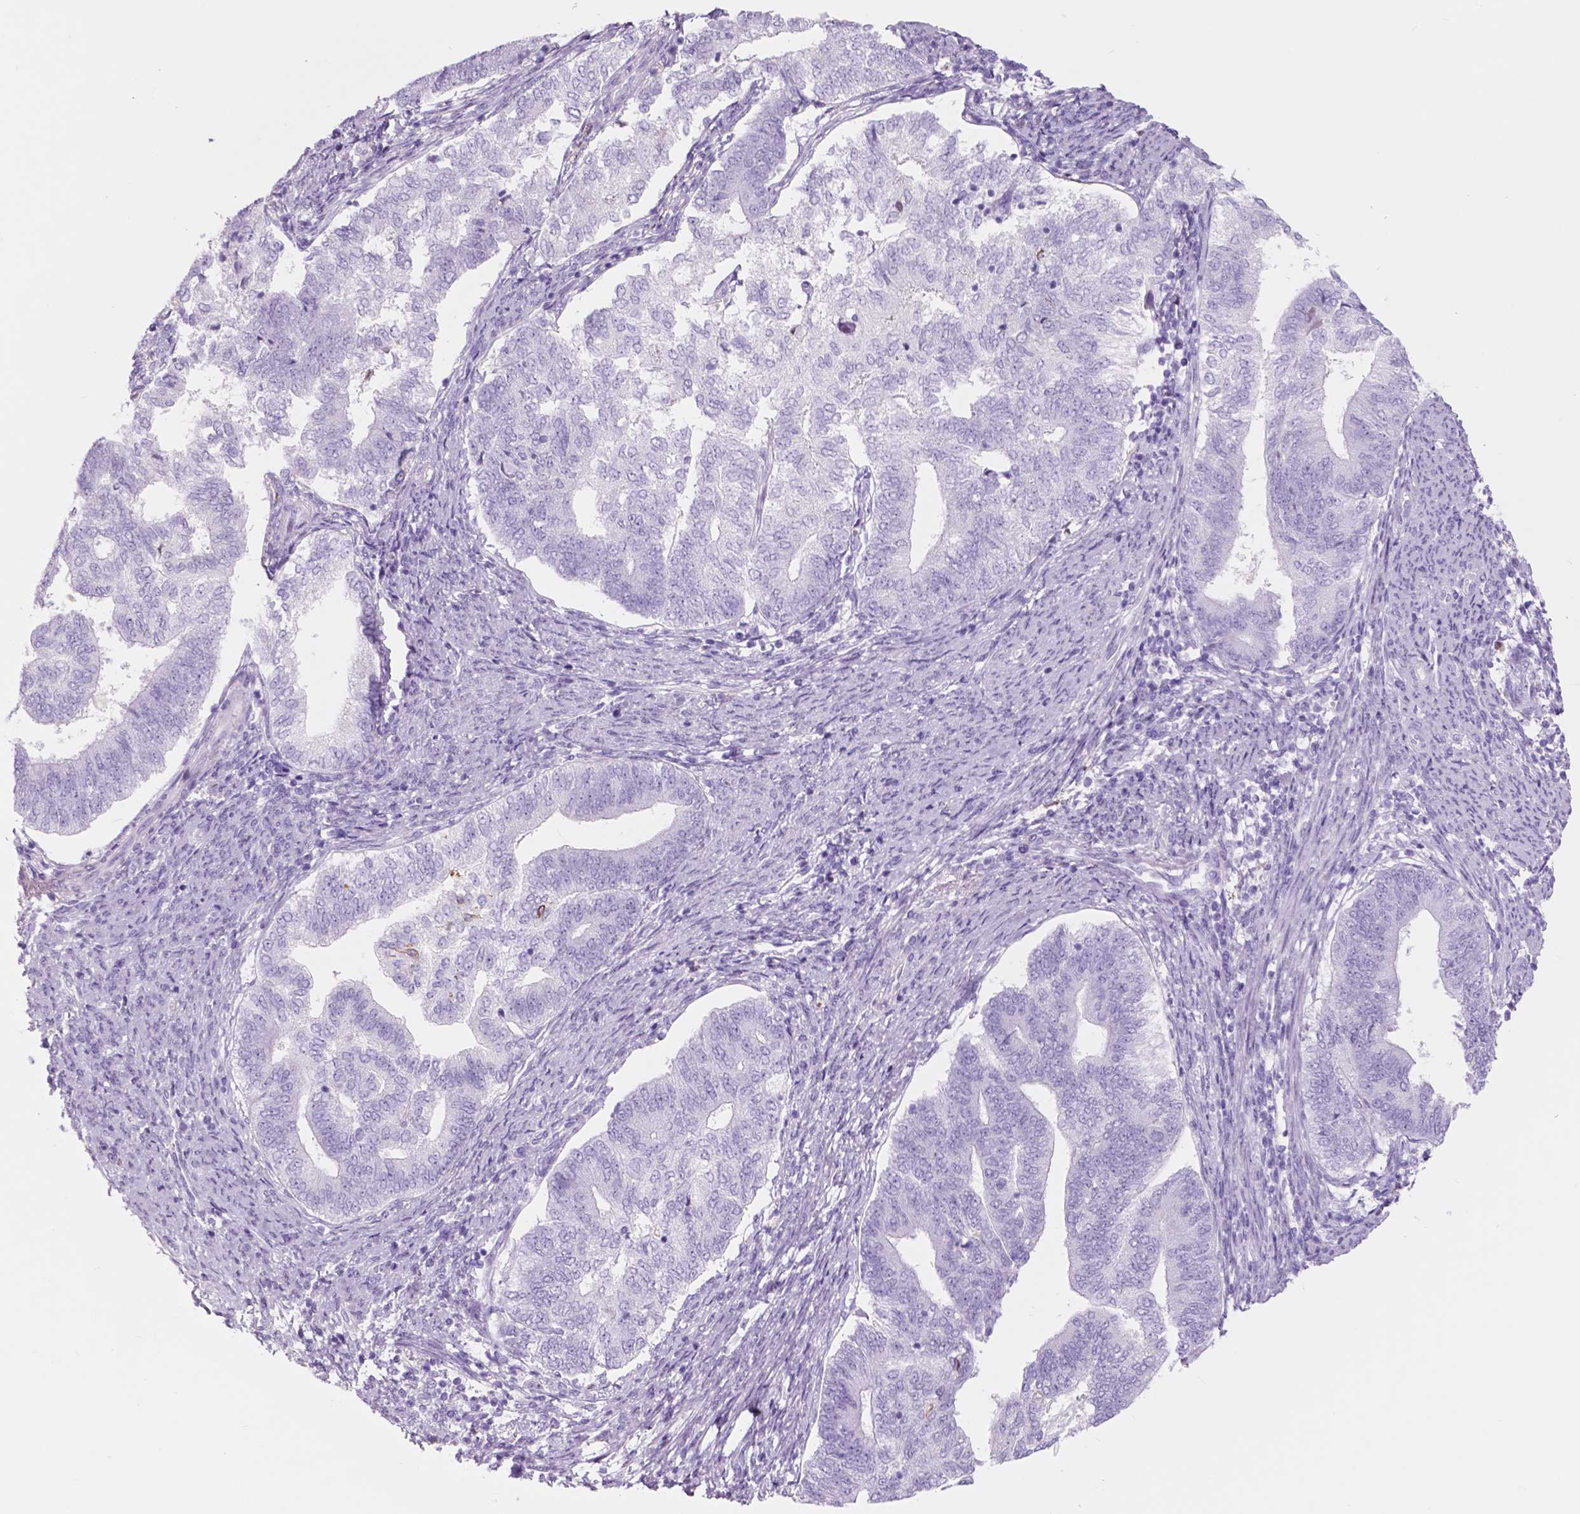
{"staining": {"intensity": "negative", "quantity": "none", "location": "none"}, "tissue": "endometrial cancer", "cell_type": "Tumor cells", "image_type": "cancer", "snomed": [{"axis": "morphology", "description": "Adenocarcinoma, NOS"}, {"axis": "topography", "description": "Endometrium"}], "caption": "This is a photomicrograph of IHC staining of endometrial cancer, which shows no expression in tumor cells. The staining is performed using DAB brown chromogen with nuclei counter-stained in using hematoxylin.", "gene": "FXYD2", "patient": {"sex": "female", "age": 65}}